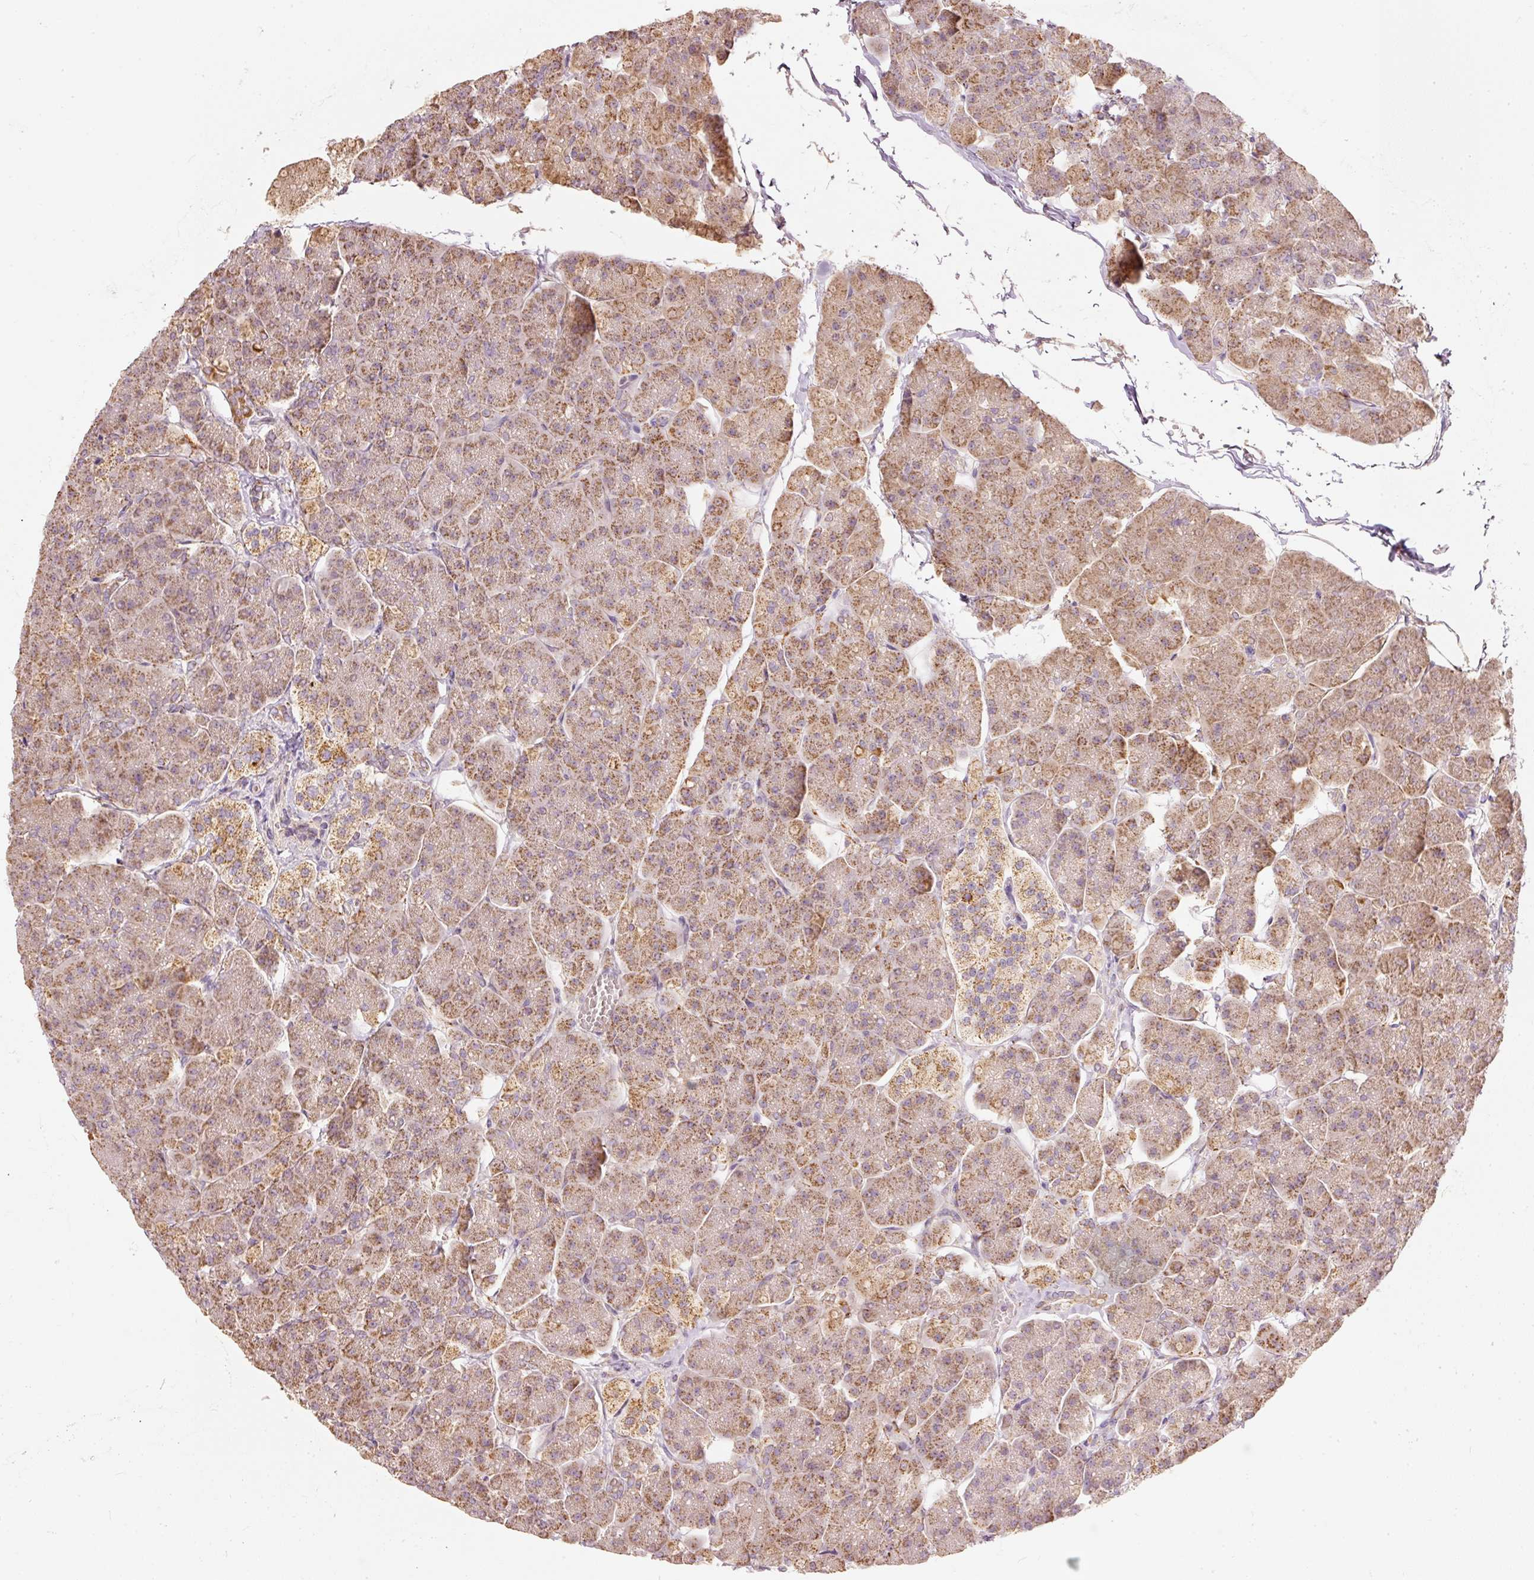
{"staining": {"intensity": "moderate", "quantity": ">75%", "location": "cytoplasmic/membranous"}, "tissue": "pancreas", "cell_type": "Exocrine glandular cells", "image_type": "normal", "snomed": [{"axis": "morphology", "description": "Normal tissue, NOS"}, {"axis": "topography", "description": "Pancreas"}, {"axis": "topography", "description": "Peripheral nerve tissue"}], "caption": "Brown immunohistochemical staining in benign pancreas exhibits moderate cytoplasmic/membranous staining in about >75% of exocrine glandular cells. (DAB (3,3'-diaminobenzidine) = brown stain, brightfield microscopy at high magnification).", "gene": "PSENEN", "patient": {"sex": "male", "age": 54}}